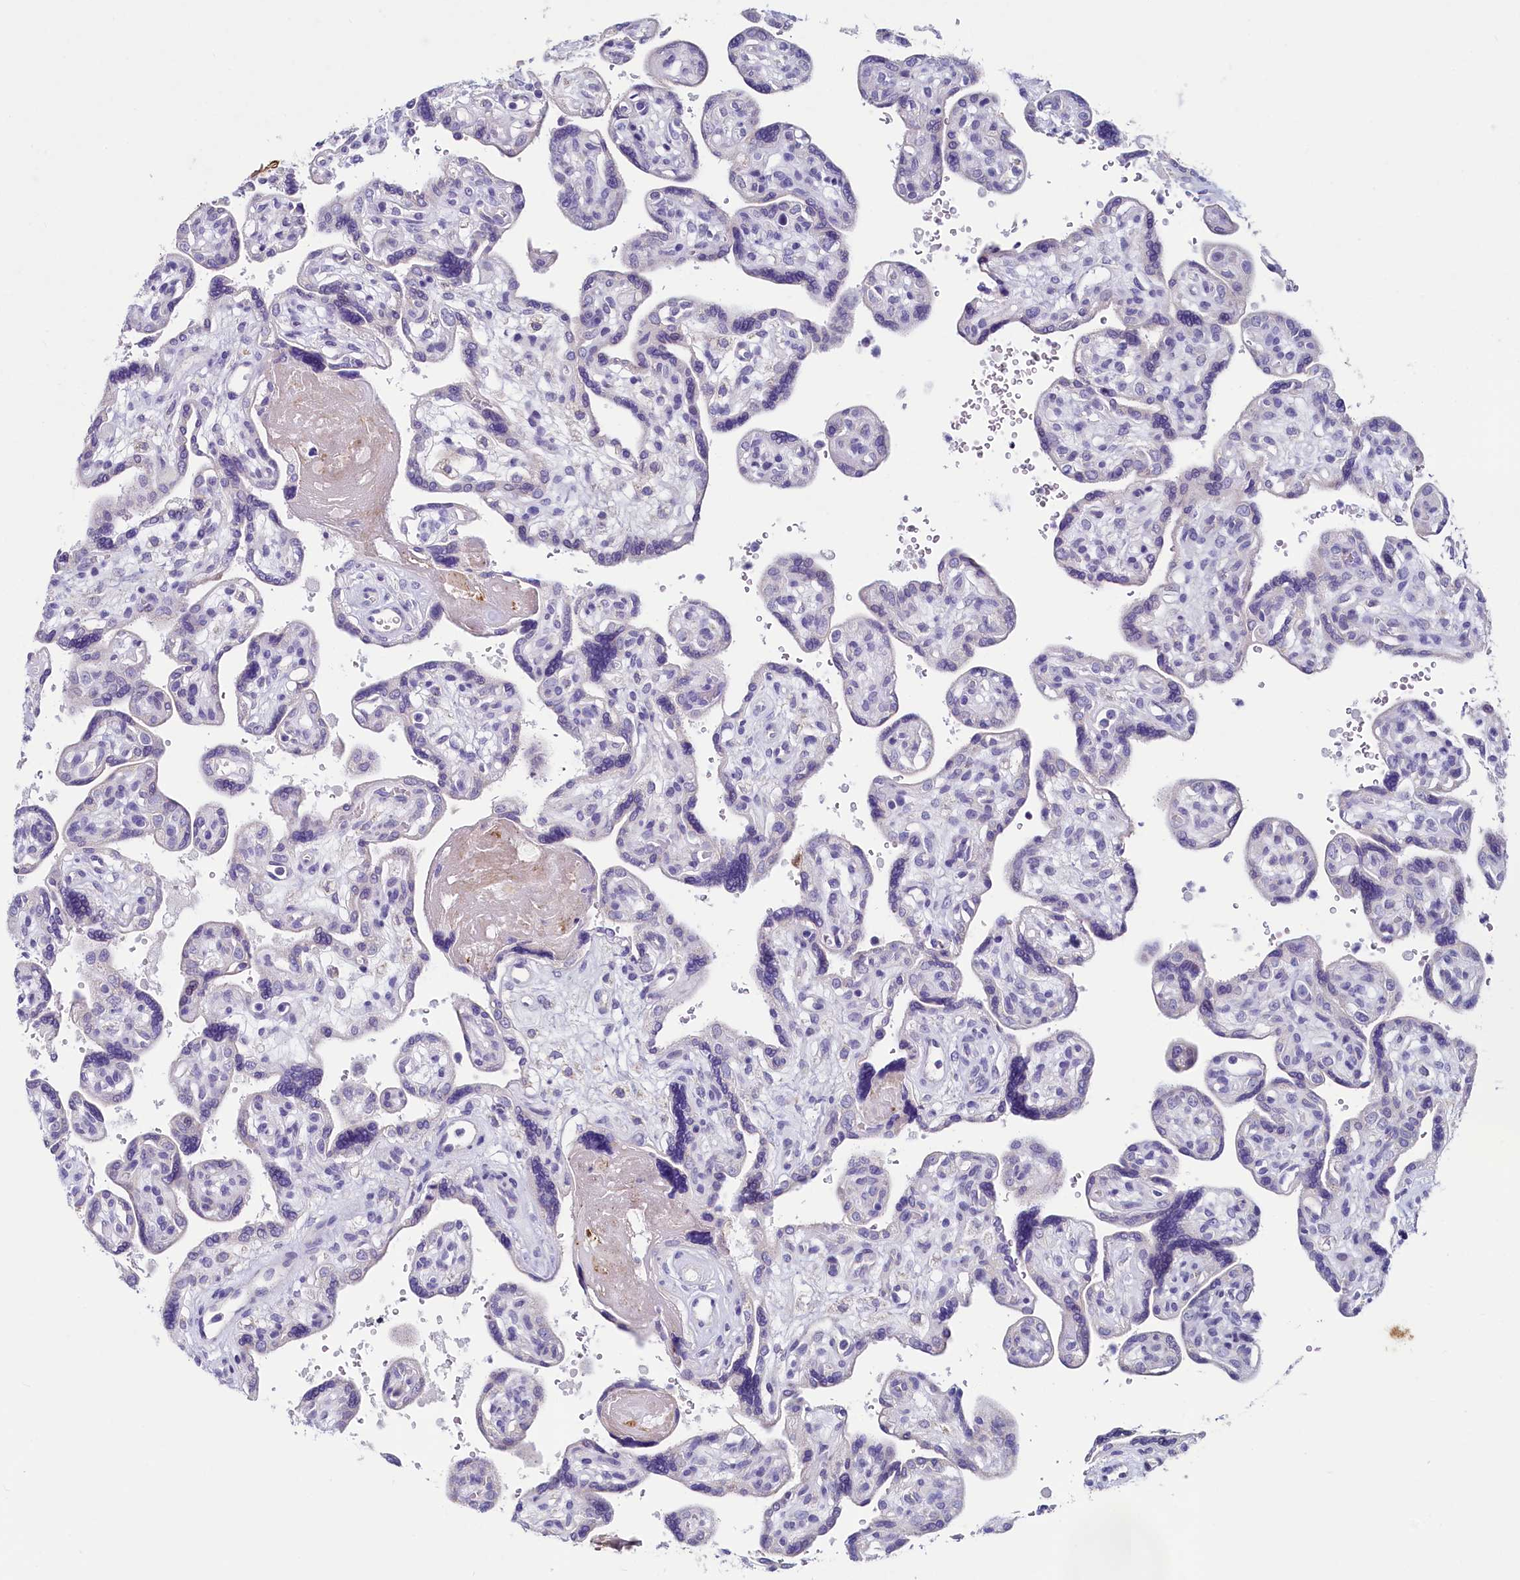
{"staining": {"intensity": "negative", "quantity": "none", "location": "none"}, "tissue": "placenta", "cell_type": "Trophoblastic cells", "image_type": "normal", "snomed": [{"axis": "morphology", "description": "Normal tissue, NOS"}, {"axis": "topography", "description": "Placenta"}], "caption": "The immunohistochemistry (IHC) micrograph has no significant expression in trophoblastic cells of placenta. (Brightfield microscopy of DAB (3,3'-diaminobenzidine) immunohistochemistry (IHC) at high magnification).", "gene": "INSC", "patient": {"sex": "female", "age": 39}}